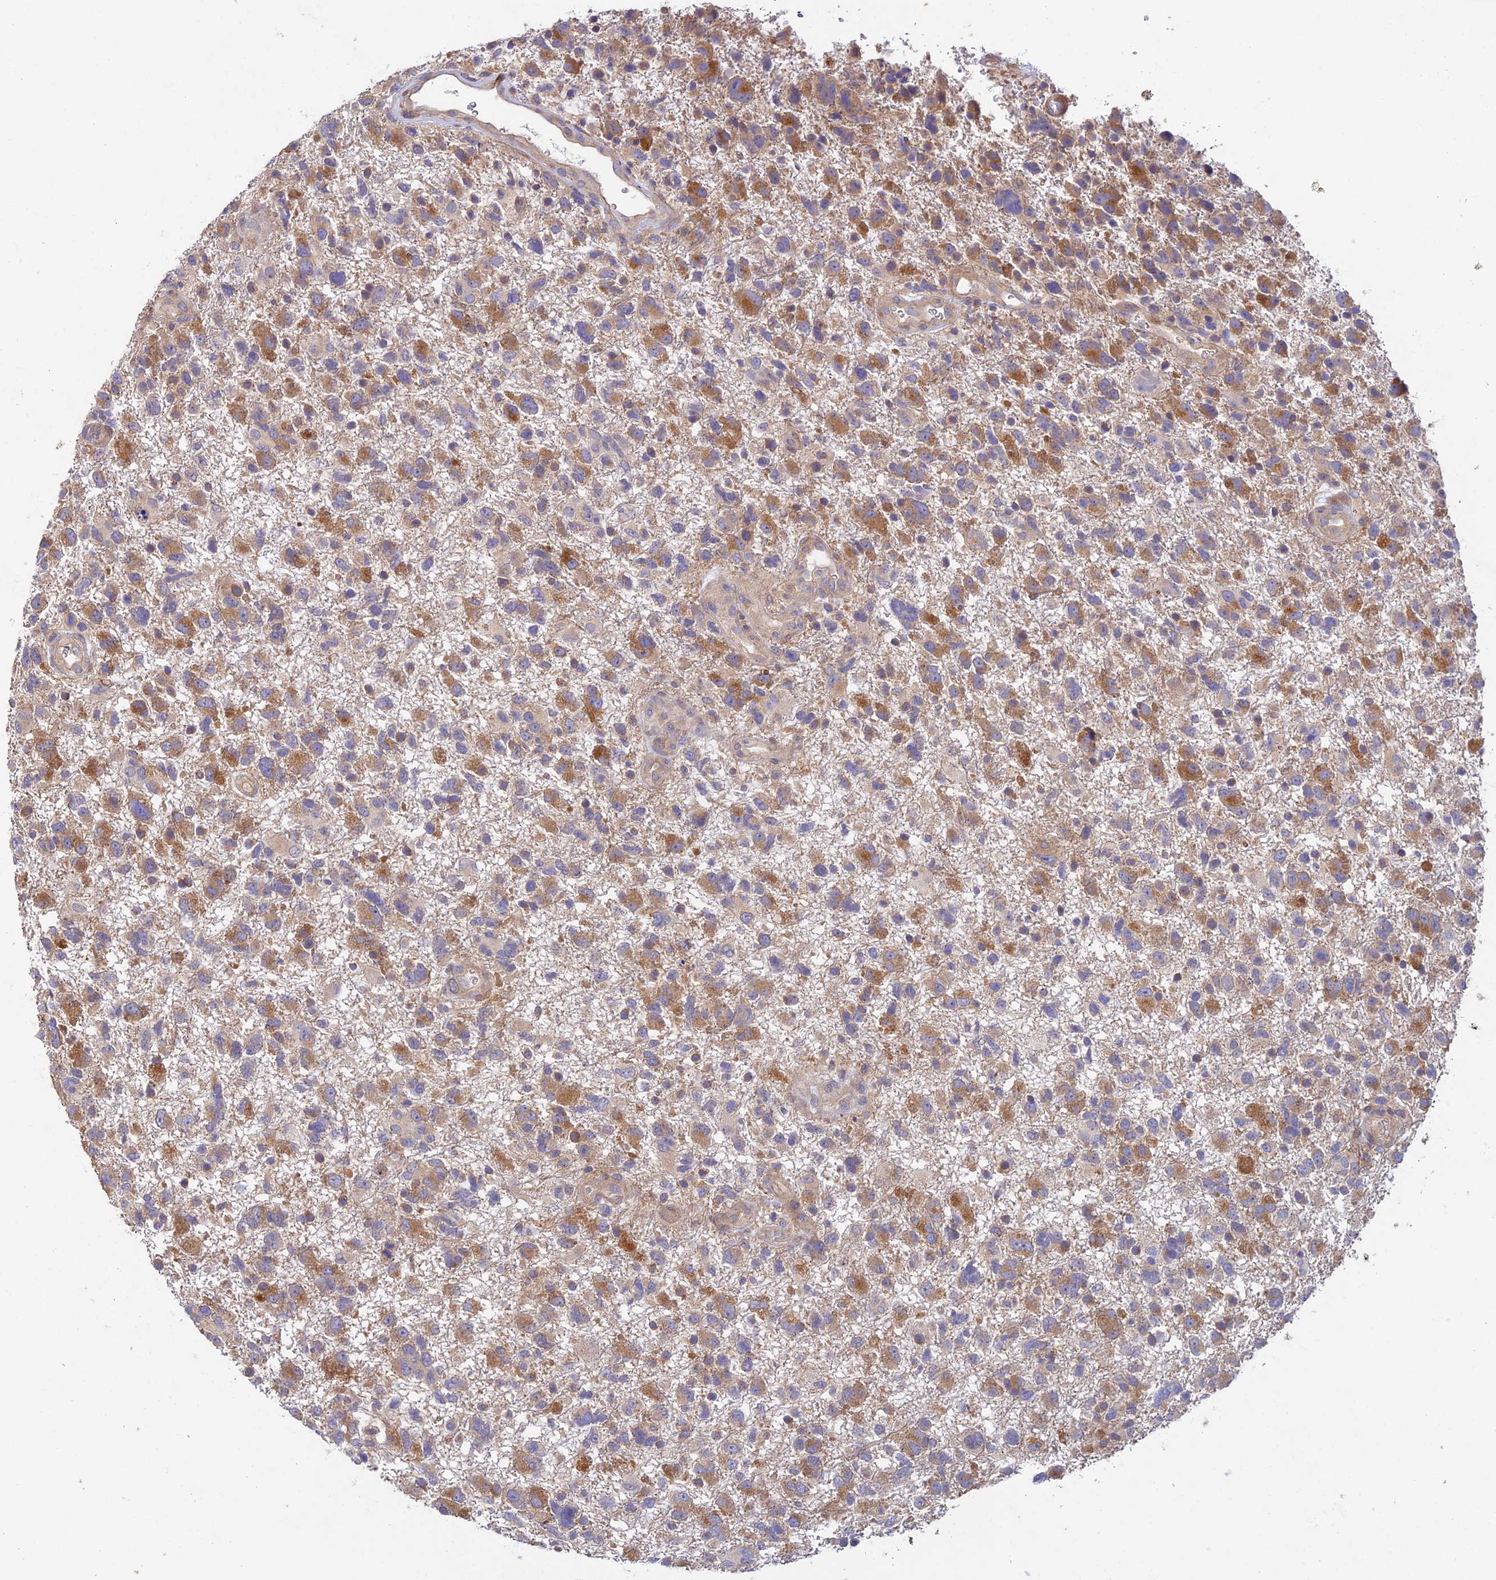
{"staining": {"intensity": "moderate", "quantity": "25%-75%", "location": "cytoplasmic/membranous"}, "tissue": "glioma", "cell_type": "Tumor cells", "image_type": "cancer", "snomed": [{"axis": "morphology", "description": "Glioma, malignant, High grade"}, {"axis": "topography", "description": "Brain"}], "caption": "Malignant glioma (high-grade) stained for a protein (brown) reveals moderate cytoplasmic/membranous positive positivity in about 25%-75% of tumor cells.", "gene": "MYO9A", "patient": {"sex": "male", "age": 61}}